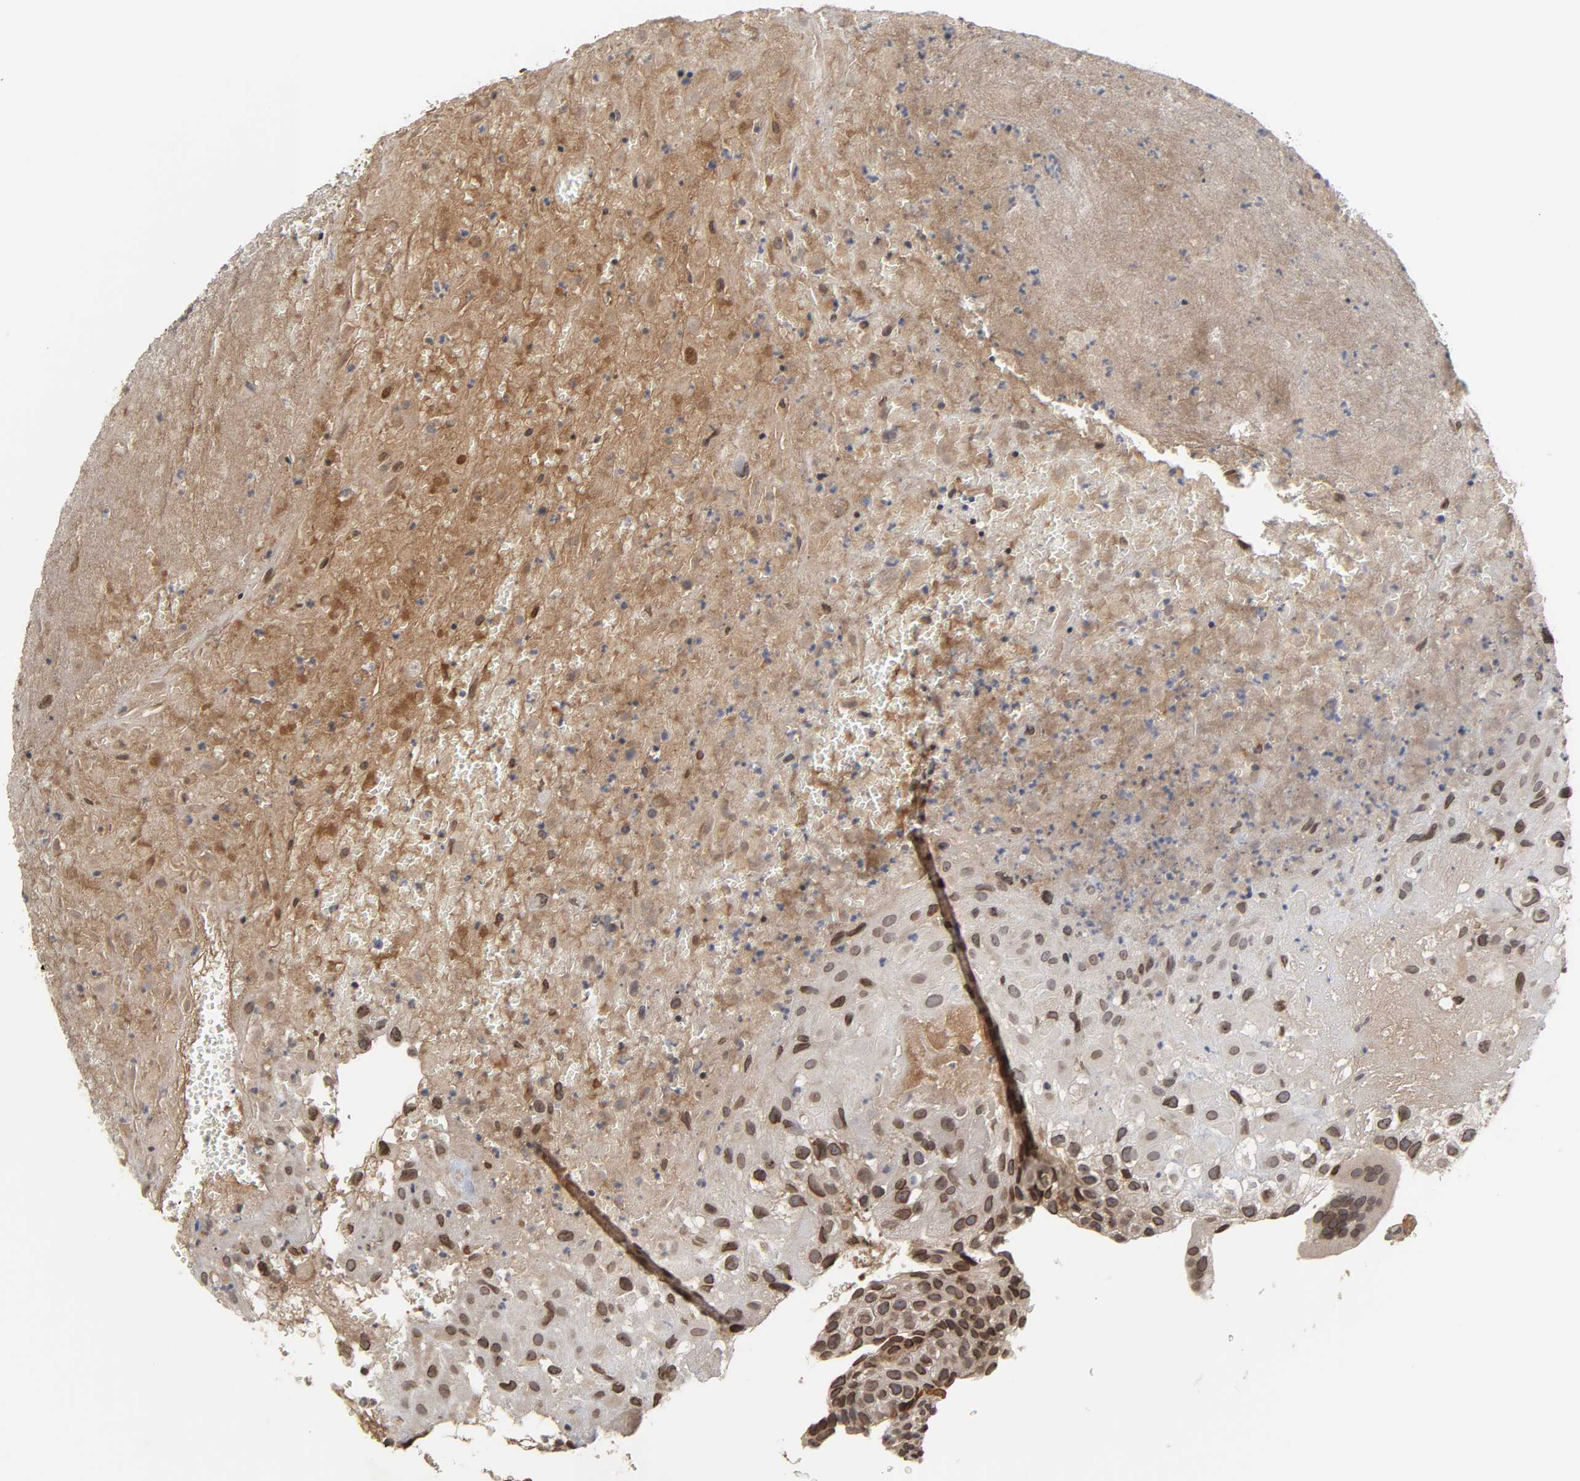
{"staining": {"intensity": "strong", "quantity": ">75%", "location": "cytoplasmic/membranous,nuclear"}, "tissue": "placenta", "cell_type": "Decidual cells", "image_type": "normal", "snomed": [{"axis": "morphology", "description": "Normal tissue, NOS"}, {"axis": "topography", "description": "Placenta"}], "caption": "The immunohistochemical stain highlights strong cytoplasmic/membranous,nuclear staining in decidual cells of unremarkable placenta.", "gene": "CPN2", "patient": {"sex": "female", "age": 19}}